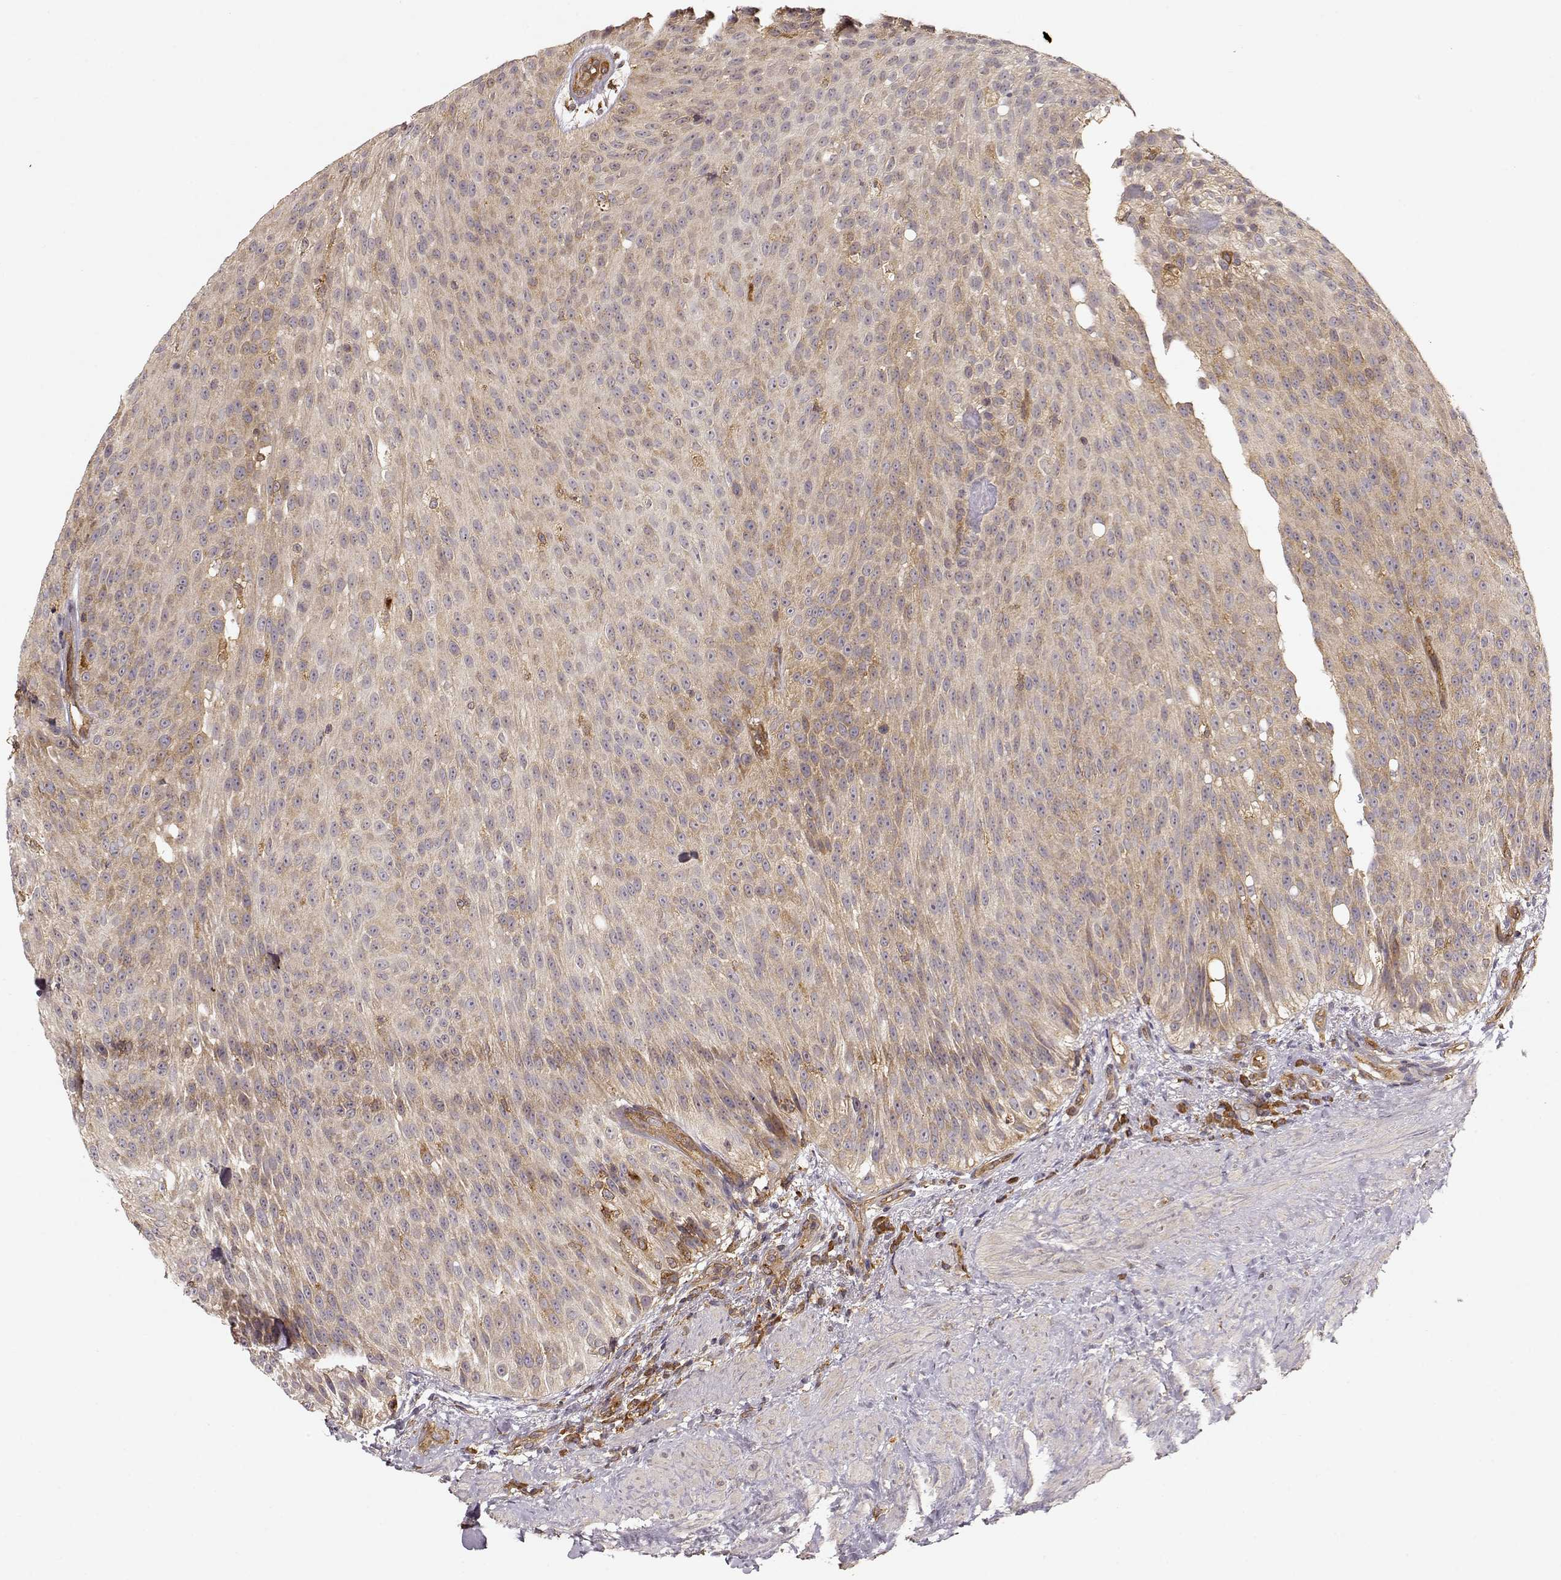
{"staining": {"intensity": "weak", "quantity": ">75%", "location": "cytoplasmic/membranous"}, "tissue": "urothelial cancer", "cell_type": "Tumor cells", "image_type": "cancer", "snomed": [{"axis": "morphology", "description": "Urothelial carcinoma, Low grade"}, {"axis": "topography", "description": "Urinary bladder"}], "caption": "IHC of urothelial cancer shows low levels of weak cytoplasmic/membranous staining in approximately >75% of tumor cells.", "gene": "ARHGEF2", "patient": {"sex": "male", "age": 78}}